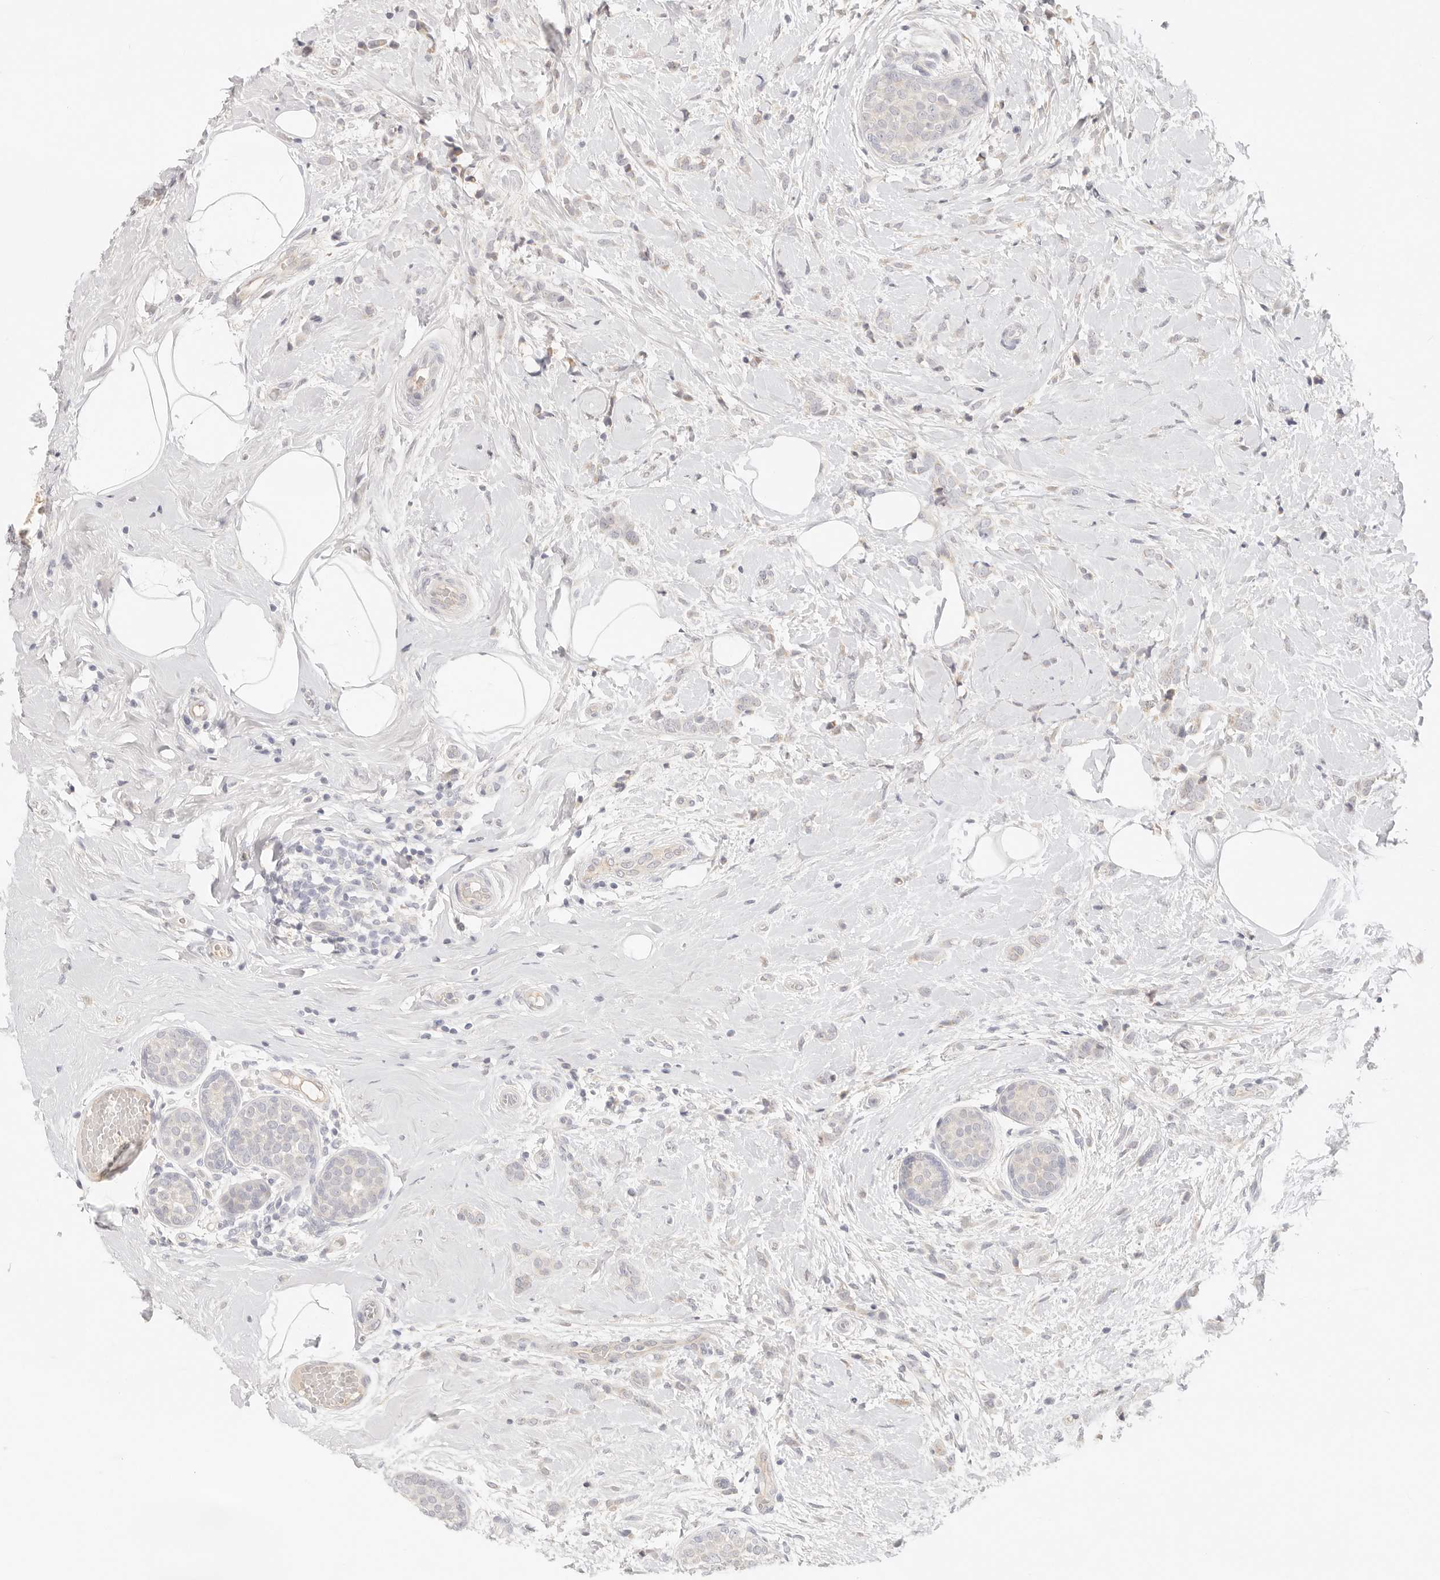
{"staining": {"intensity": "weak", "quantity": "<25%", "location": "cytoplasmic/membranous"}, "tissue": "breast cancer", "cell_type": "Tumor cells", "image_type": "cancer", "snomed": [{"axis": "morphology", "description": "Lobular carcinoma, in situ"}, {"axis": "morphology", "description": "Lobular carcinoma"}, {"axis": "topography", "description": "Breast"}], "caption": "Tumor cells show no significant positivity in breast cancer.", "gene": "SPHK1", "patient": {"sex": "female", "age": 41}}